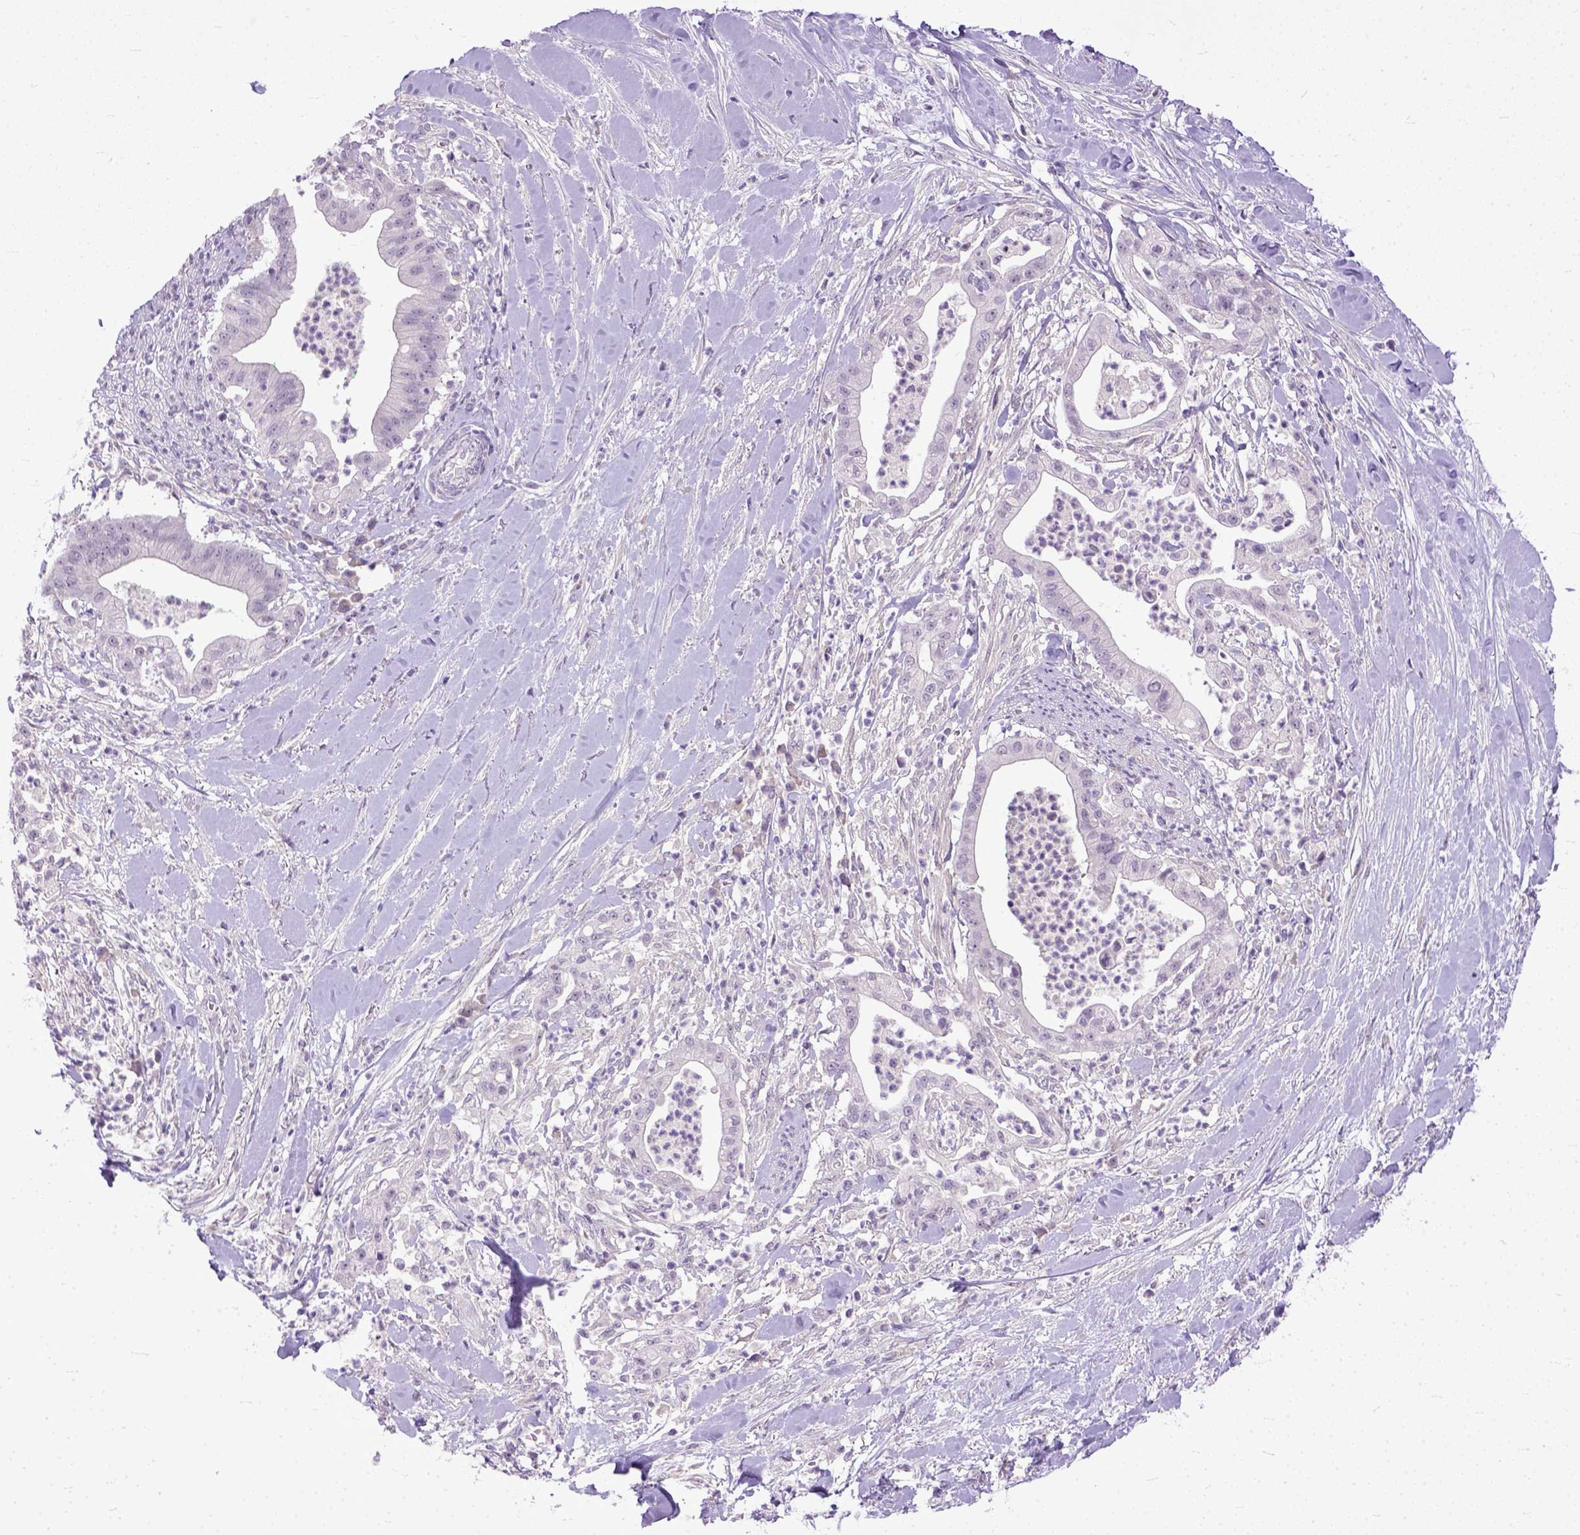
{"staining": {"intensity": "negative", "quantity": "none", "location": "none"}, "tissue": "pancreatic cancer", "cell_type": "Tumor cells", "image_type": "cancer", "snomed": [{"axis": "morphology", "description": "Normal tissue, NOS"}, {"axis": "morphology", "description": "Adenocarcinoma, NOS"}, {"axis": "topography", "description": "Lymph node"}, {"axis": "topography", "description": "Pancreas"}], "caption": "Histopathology image shows no protein expression in tumor cells of pancreatic adenocarcinoma tissue.", "gene": "TCEAL7", "patient": {"sex": "female", "age": 58}}